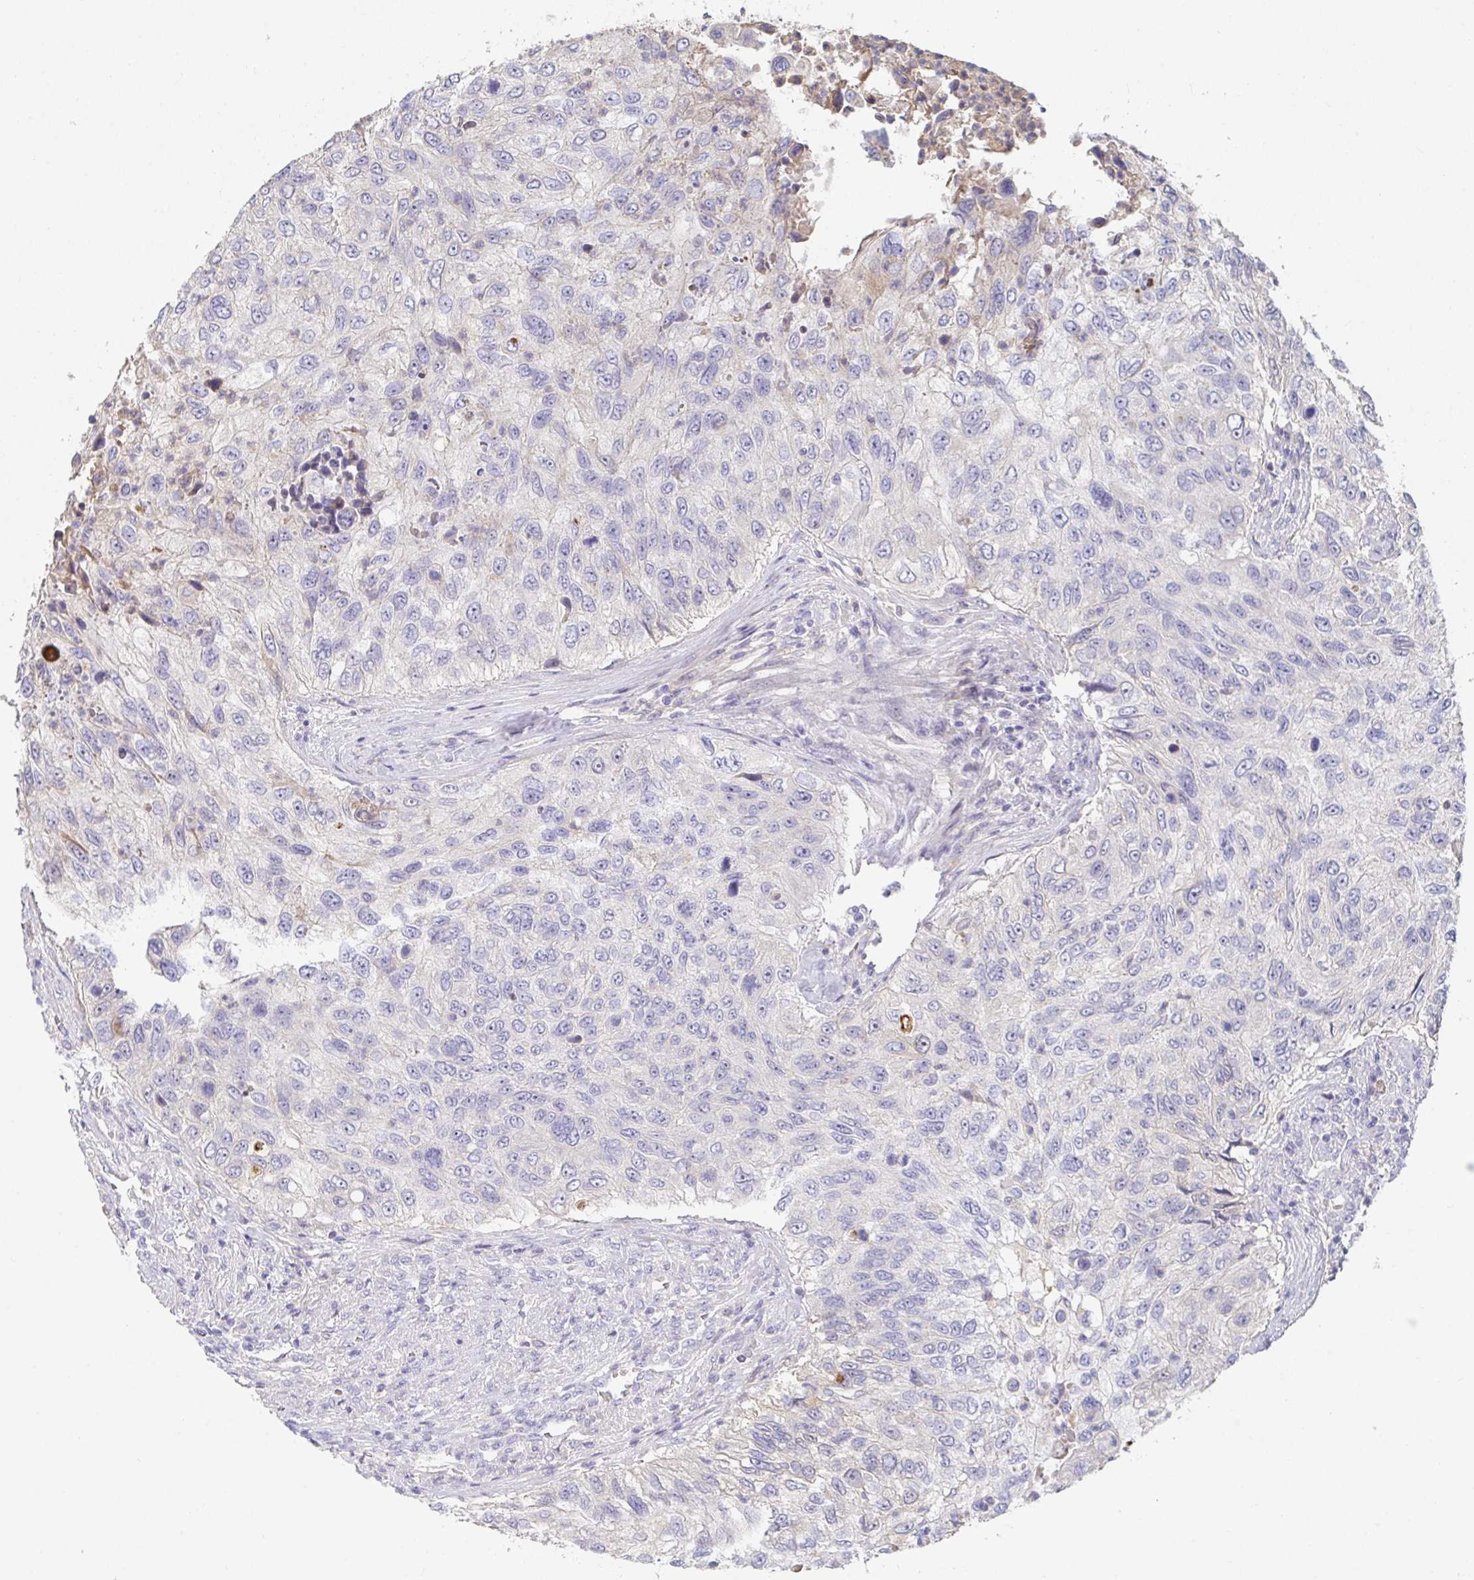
{"staining": {"intensity": "negative", "quantity": "none", "location": "none"}, "tissue": "urothelial cancer", "cell_type": "Tumor cells", "image_type": "cancer", "snomed": [{"axis": "morphology", "description": "Urothelial carcinoma, High grade"}, {"axis": "topography", "description": "Urinary bladder"}], "caption": "Image shows no protein expression in tumor cells of high-grade urothelial carcinoma tissue.", "gene": "ANO5", "patient": {"sex": "female", "age": 60}}